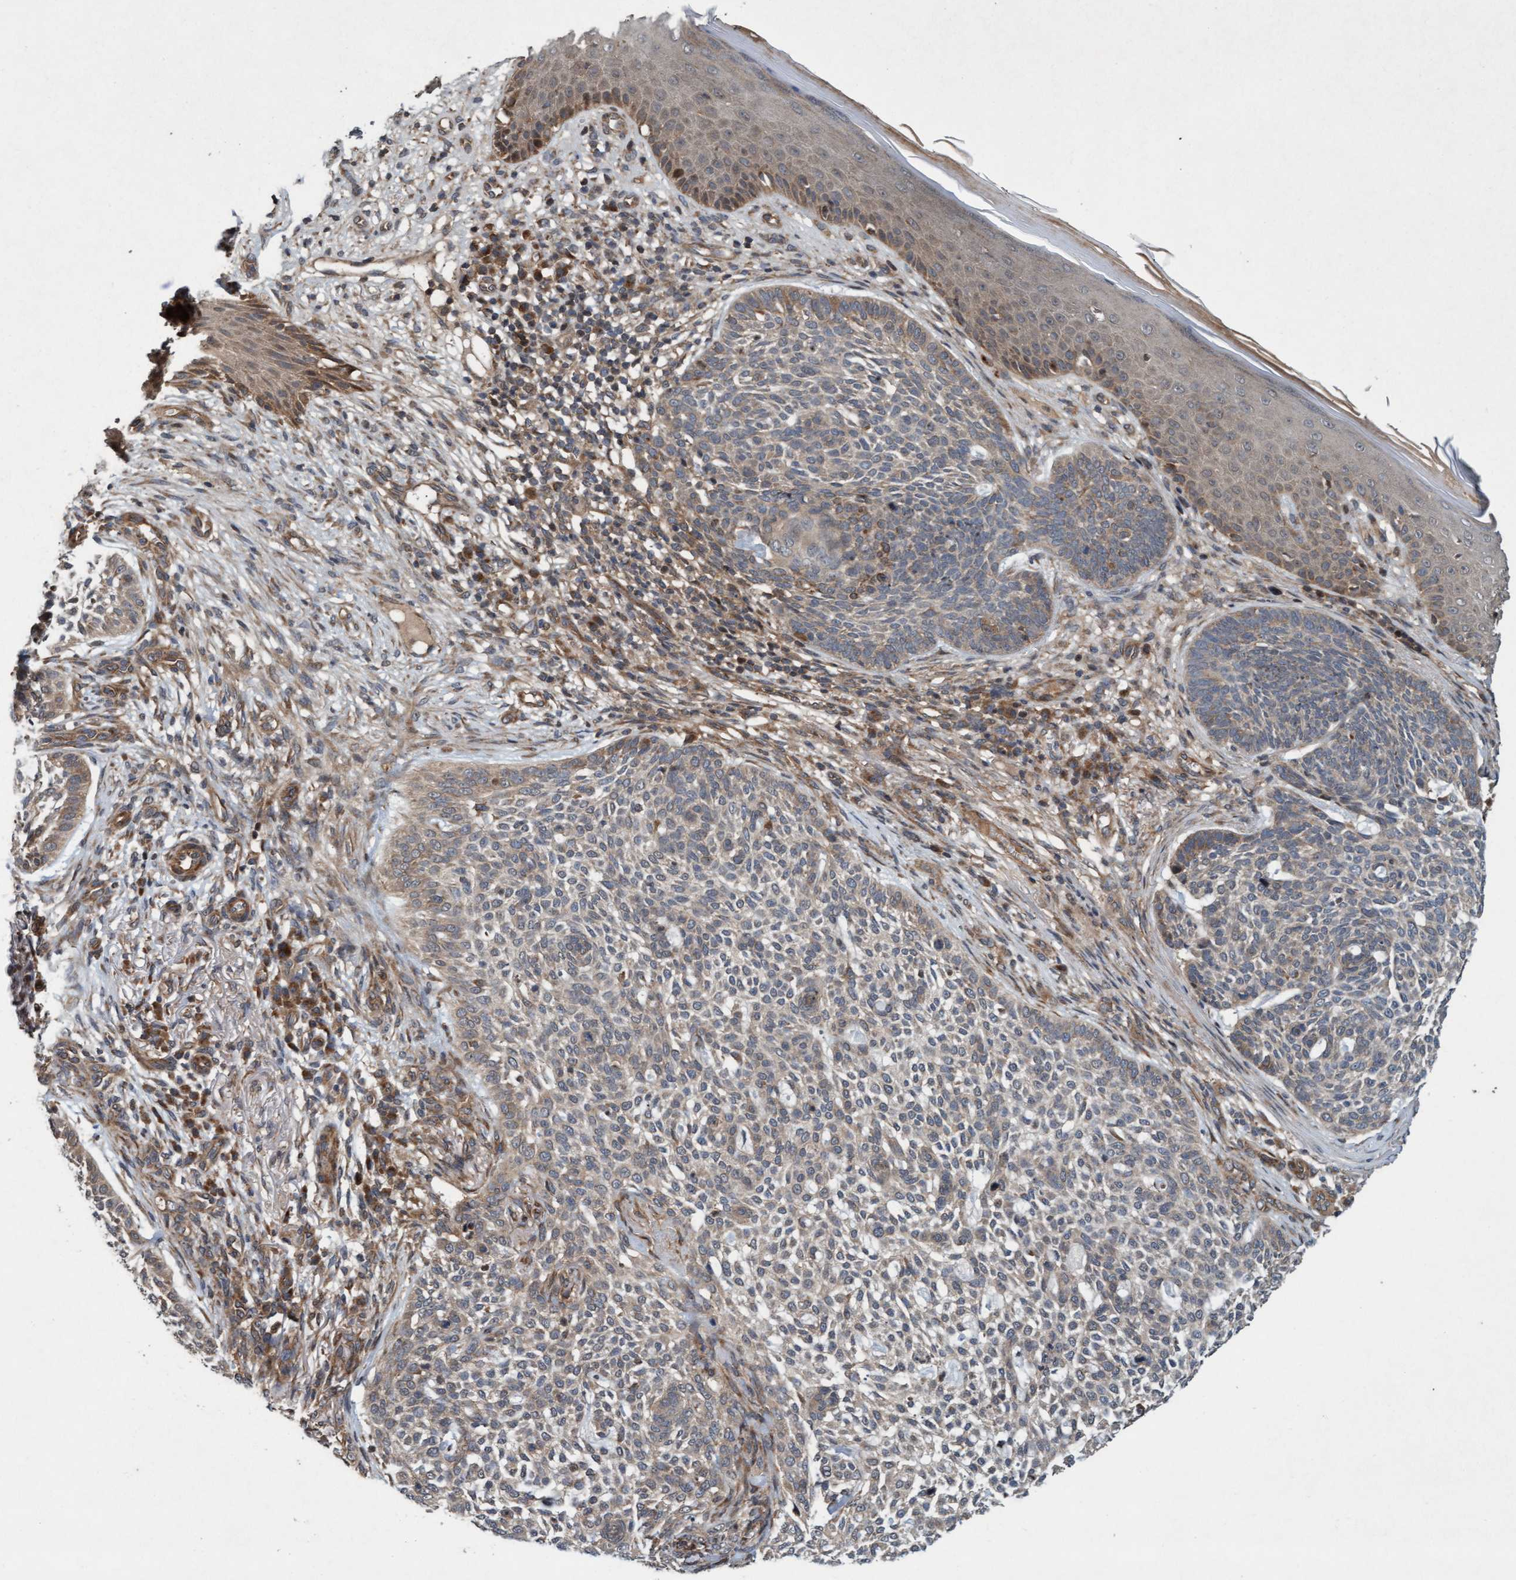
{"staining": {"intensity": "weak", "quantity": "25%-75%", "location": "cytoplasmic/membranous"}, "tissue": "skin cancer", "cell_type": "Tumor cells", "image_type": "cancer", "snomed": [{"axis": "morphology", "description": "Basal cell carcinoma"}, {"axis": "topography", "description": "Skin"}], "caption": "Immunohistochemical staining of human skin basal cell carcinoma demonstrates weak cytoplasmic/membranous protein positivity in about 25%-75% of tumor cells.", "gene": "MLXIP", "patient": {"sex": "female", "age": 64}}